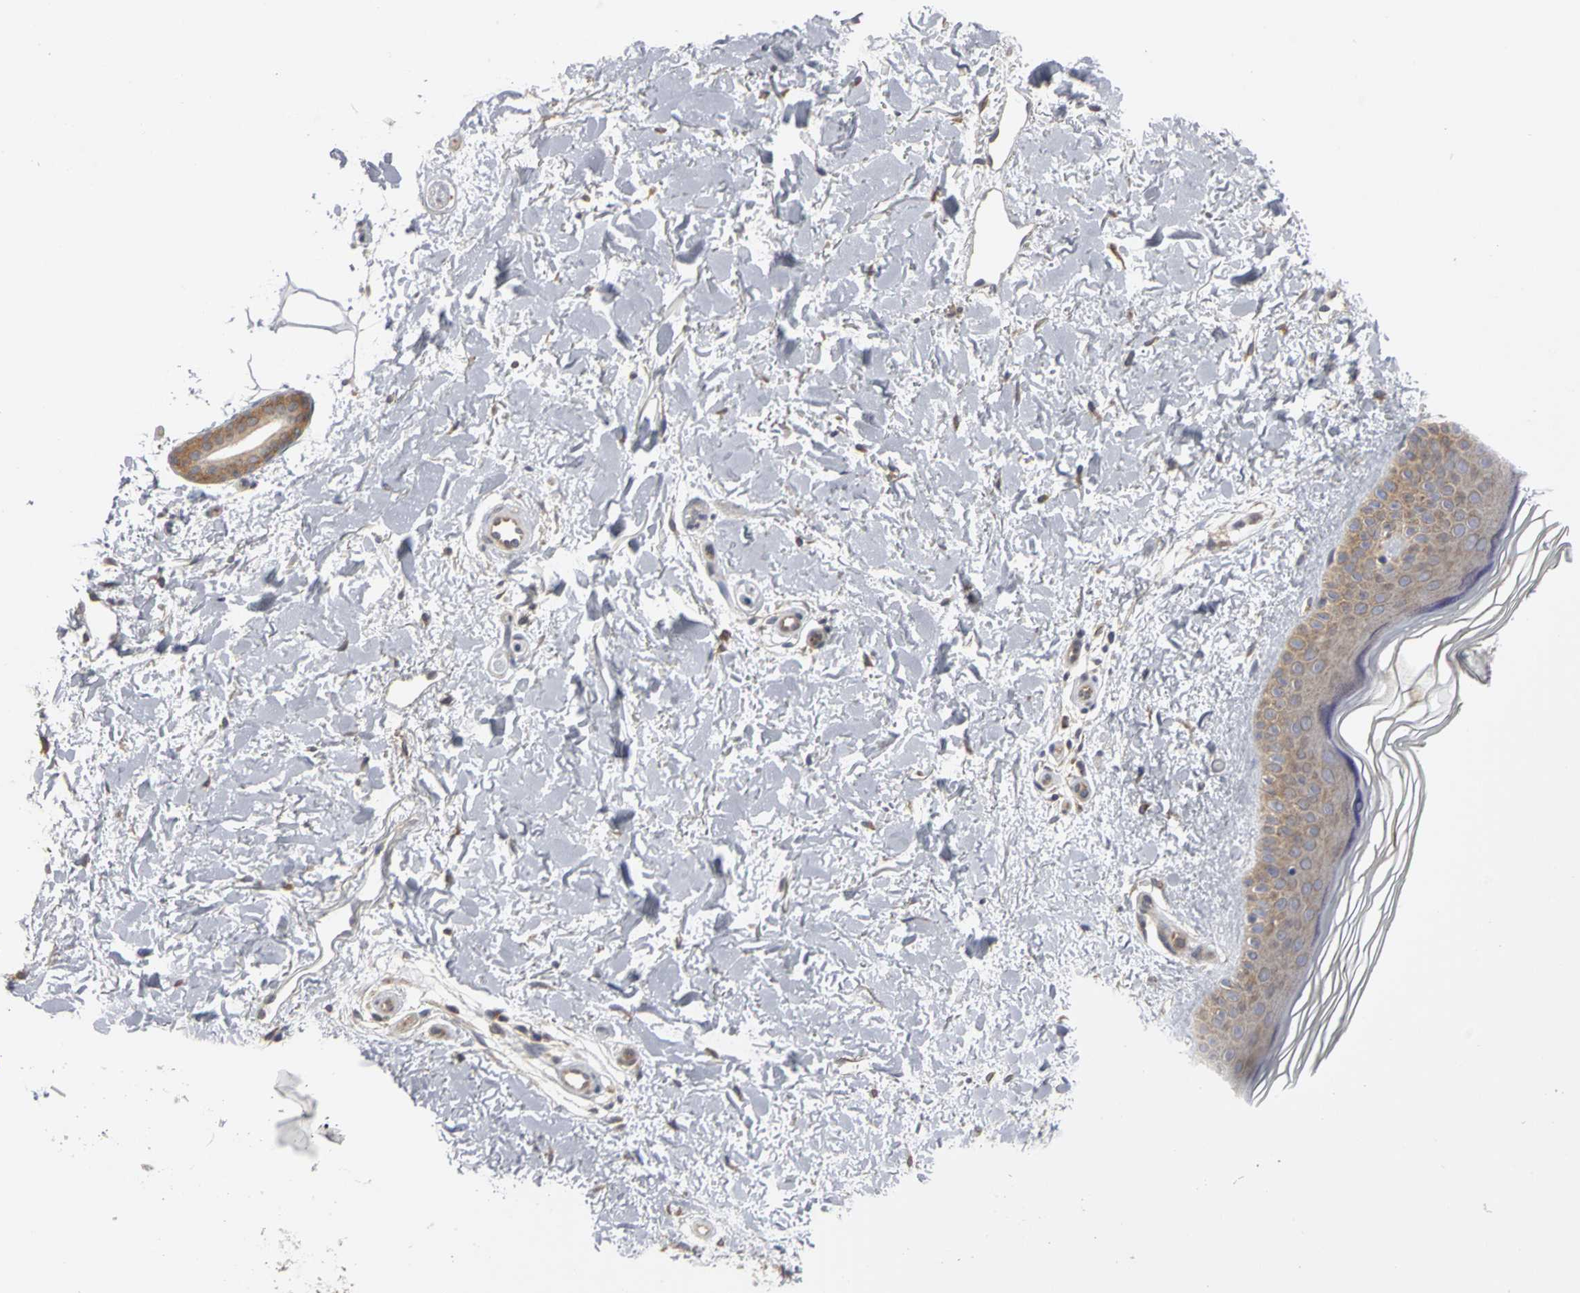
{"staining": {"intensity": "moderate", "quantity": ">75%", "location": "cytoplasmic/membranous"}, "tissue": "skin", "cell_type": "Fibroblasts", "image_type": "normal", "snomed": [{"axis": "morphology", "description": "Normal tissue, NOS"}, {"axis": "topography", "description": "Skin"}], "caption": "Brown immunohistochemical staining in normal skin shows moderate cytoplasmic/membranous expression in approximately >75% of fibroblasts.", "gene": "IRAK1", "patient": {"sex": "female", "age": 19}}